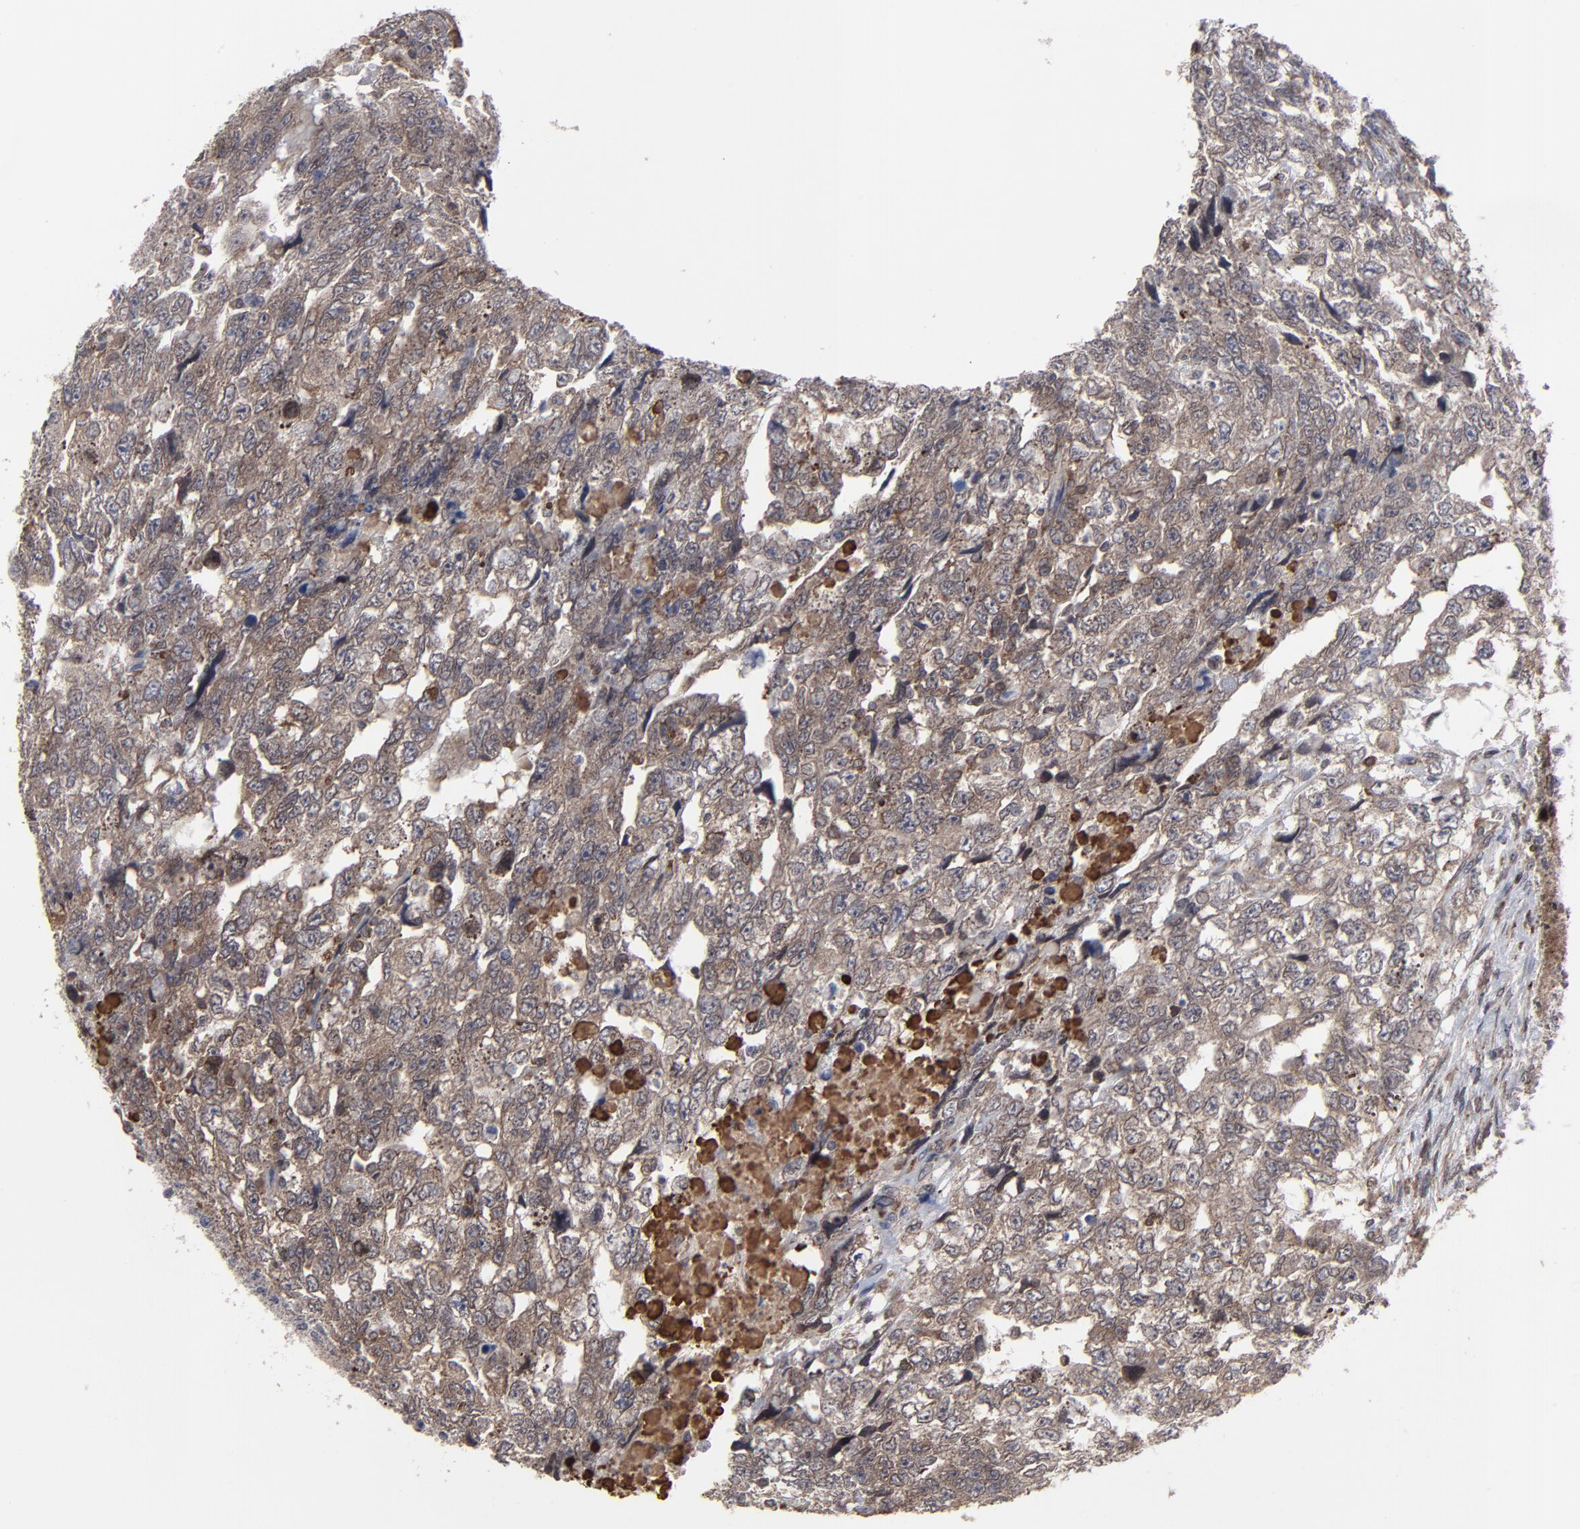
{"staining": {"intensity": "weak", "quantity": ">75%", "location": "cytoplasmic/membranous"}, "tissue": "testis cancer", "cell_type": "Tumor cells", "image_type": "cancer", "snomed": [{"axis": "morphology", "description": "Carcinoma, Embryonal, NOS"}, {"axis": "topography", "description": "Testis"}], "caption": "IHC histopathology image of neoplastic tissue: embryonal carcinoma (testis) stained using IHC demonstrates low levels of weak protein expression localized specifically in the cytoplasmic/membranous of tumor cells, appearing as a cytoplasmic/membranous brown color.", "gene": "KIAA2026", "patient": {"sex": "male", "age": 36}}